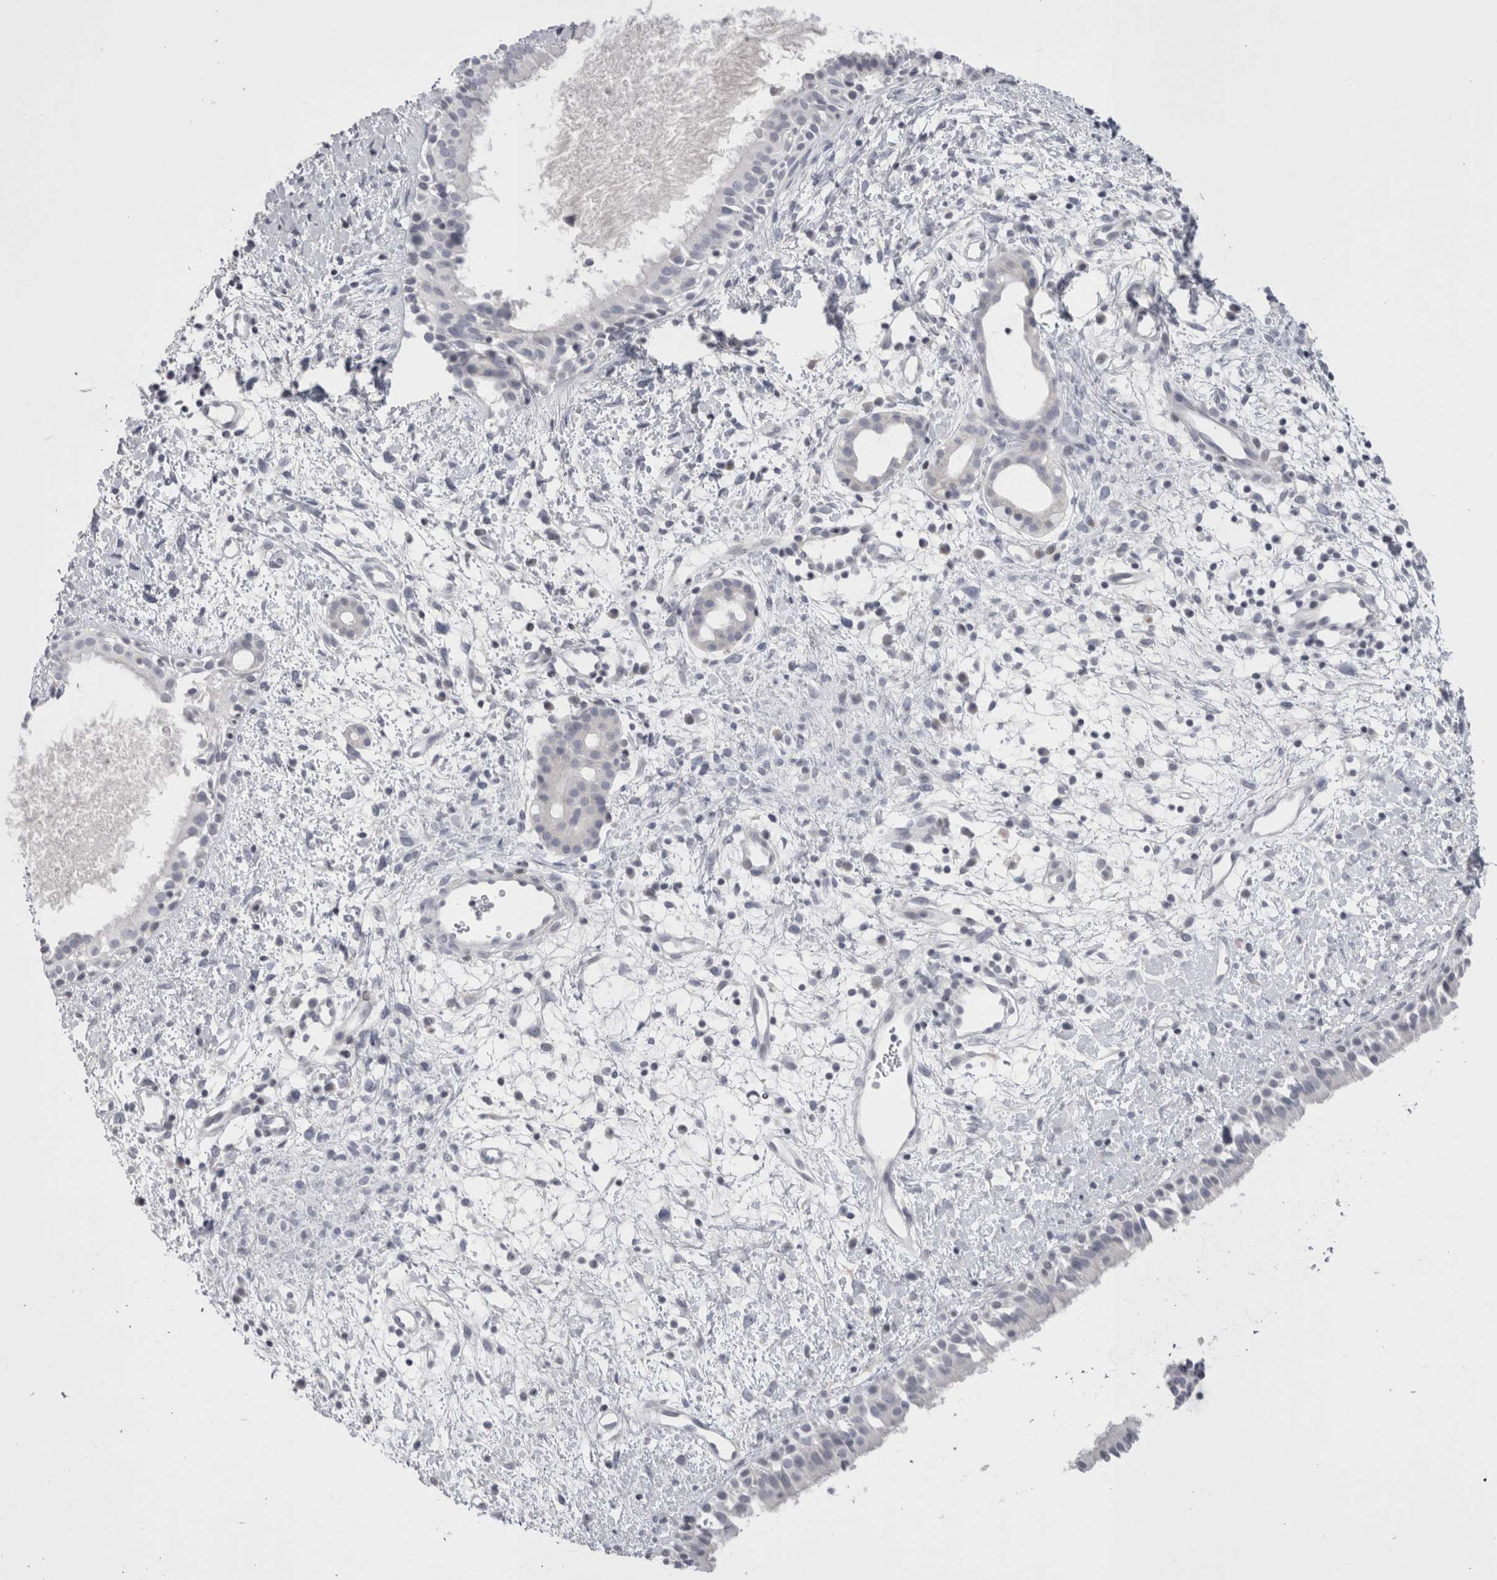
{"staining": {"intensity": "negative", "quantity": "none", "location": "none"}, "tissue": "nasopharynx", "cell_type": "Respiratory epithelial cells", "image_type": "normal", "snomed": [{"axis": "morphology", "description": "Normal tissue, NOS"}, {"axis": "topography", "description": "Nasopharynx"}], "caption": "A high-resolution photomicrograph shows immunohistochemistry staining of normal nasopharynx, which reveals no significant positivity in respiratory epithelial cells. (IHC, brightfield microscopy, high magnification).", "gene": "FNDC8", "patient": {"sex": "male", "age": 22}}